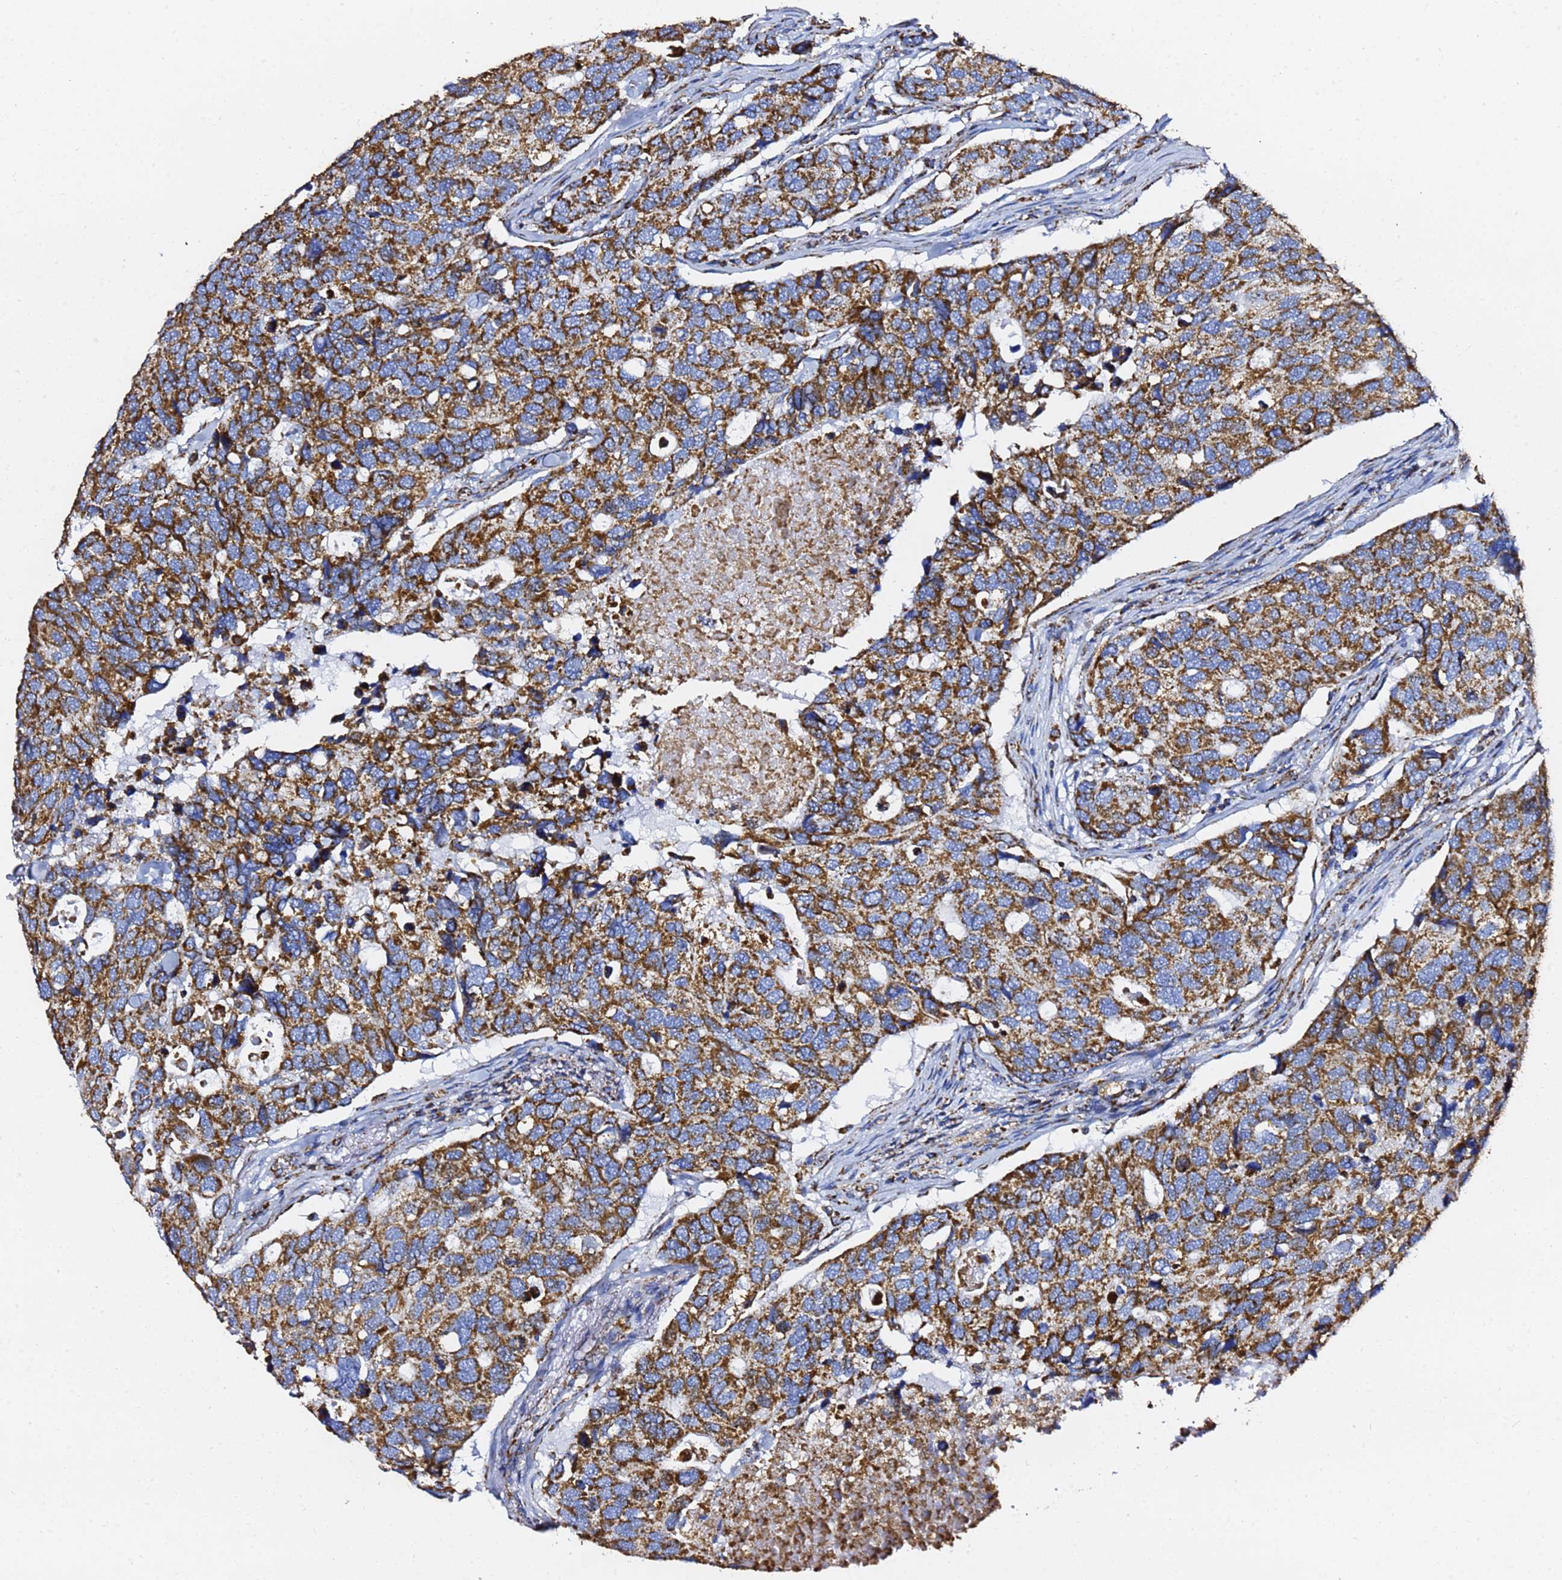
{"staining": {"intensity": "strong", "quantity": ">75%", "location": "cytoplasmic/membranous"}, "tissue": "breast cancer", "cell_type": "Tumor cells", "image_type": "cancer", "snomed": [{"axis": "morphology", "description": "Duct carcinoma"}, {"axis": "topography", "description": "Breast"}], "caption": "Tumor cells exhibit strong cytoplasmic/membranous expression in approximately >75% of cells in breast cancer (invasive ductal carcinoma).", "gene": "PHB2", "patient": {"sex": "female", "age": 83}}